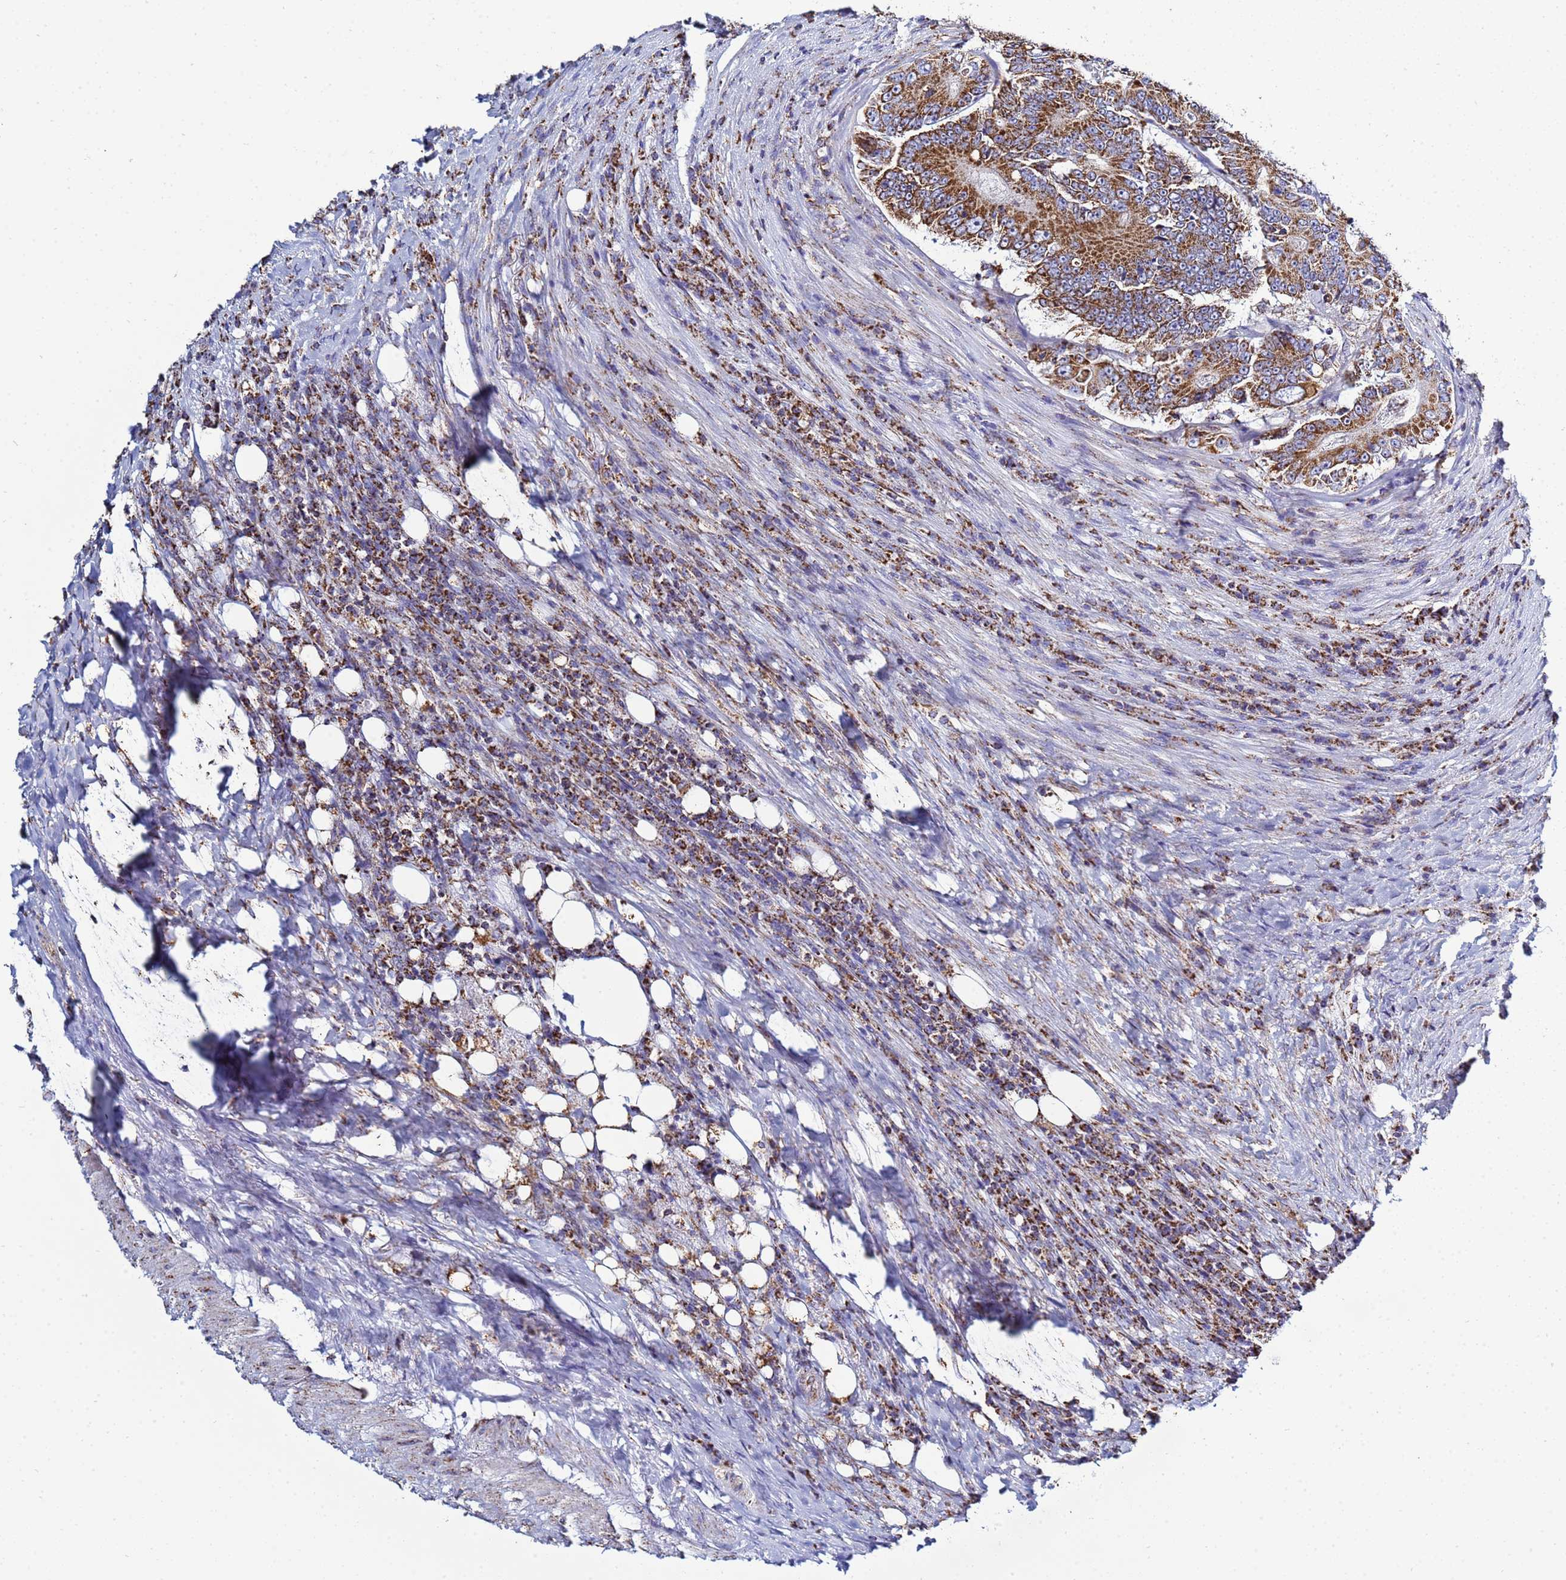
{"staining": {"intensity": "strong", "quantity": ">75%", "location": "cytoplasmic/membranous"}, "tissue": "colorectal cancer", "cell_type": "Tumor cells", "image_type": "cancer", "snomed": [{"axis": "morphology", "description": "Adenocarcinoma, NOS"}, {"axis": "topography", "description": "Colon"}], "caption": "Strong cytoplasmic/membranous protein expression is appreciated in about >75% of tumor cells in colorectal cancer.", "gene": "COQ4", "patient": {"sex": "male", "age": 83}}